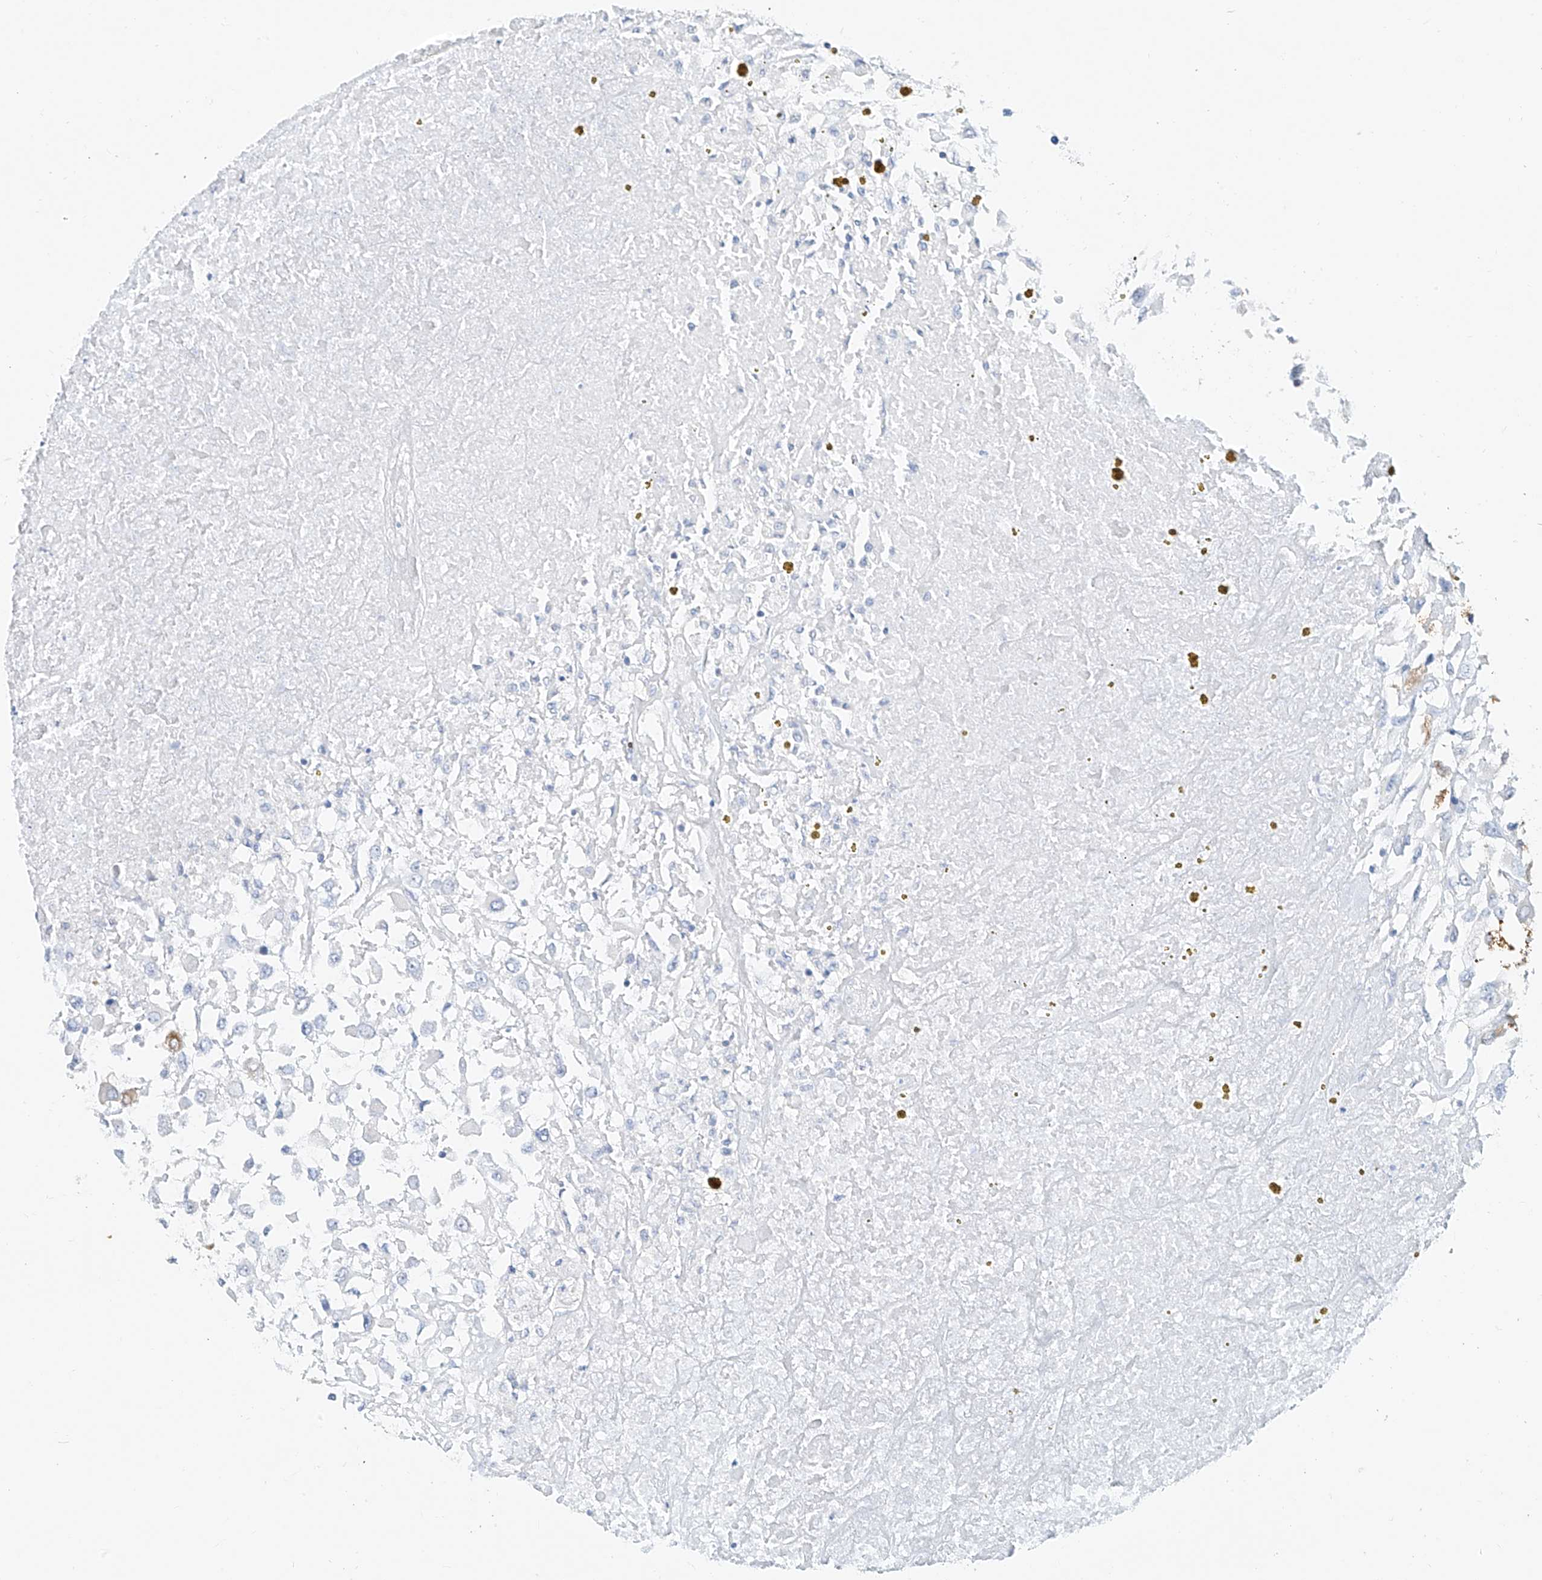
{"staining": {"intensity": "negative", "quantity": "none", "location": "none"}, "tissue": "renal cancer", "cell_type": "Tumor cells", "image_type": "cancer", "snomed": [{"axis": "morphology", "description": "Adenocarcinoma, NOS"}, {"axis": "topography", "description": "Kidney"}], "caption": "Renal adenocarcinoma was stained to show a protein in brown. There is no significant positivity in tumor cells.", "gene": "ZZEF1", "patient": {"sex": "female", "age": 52}}